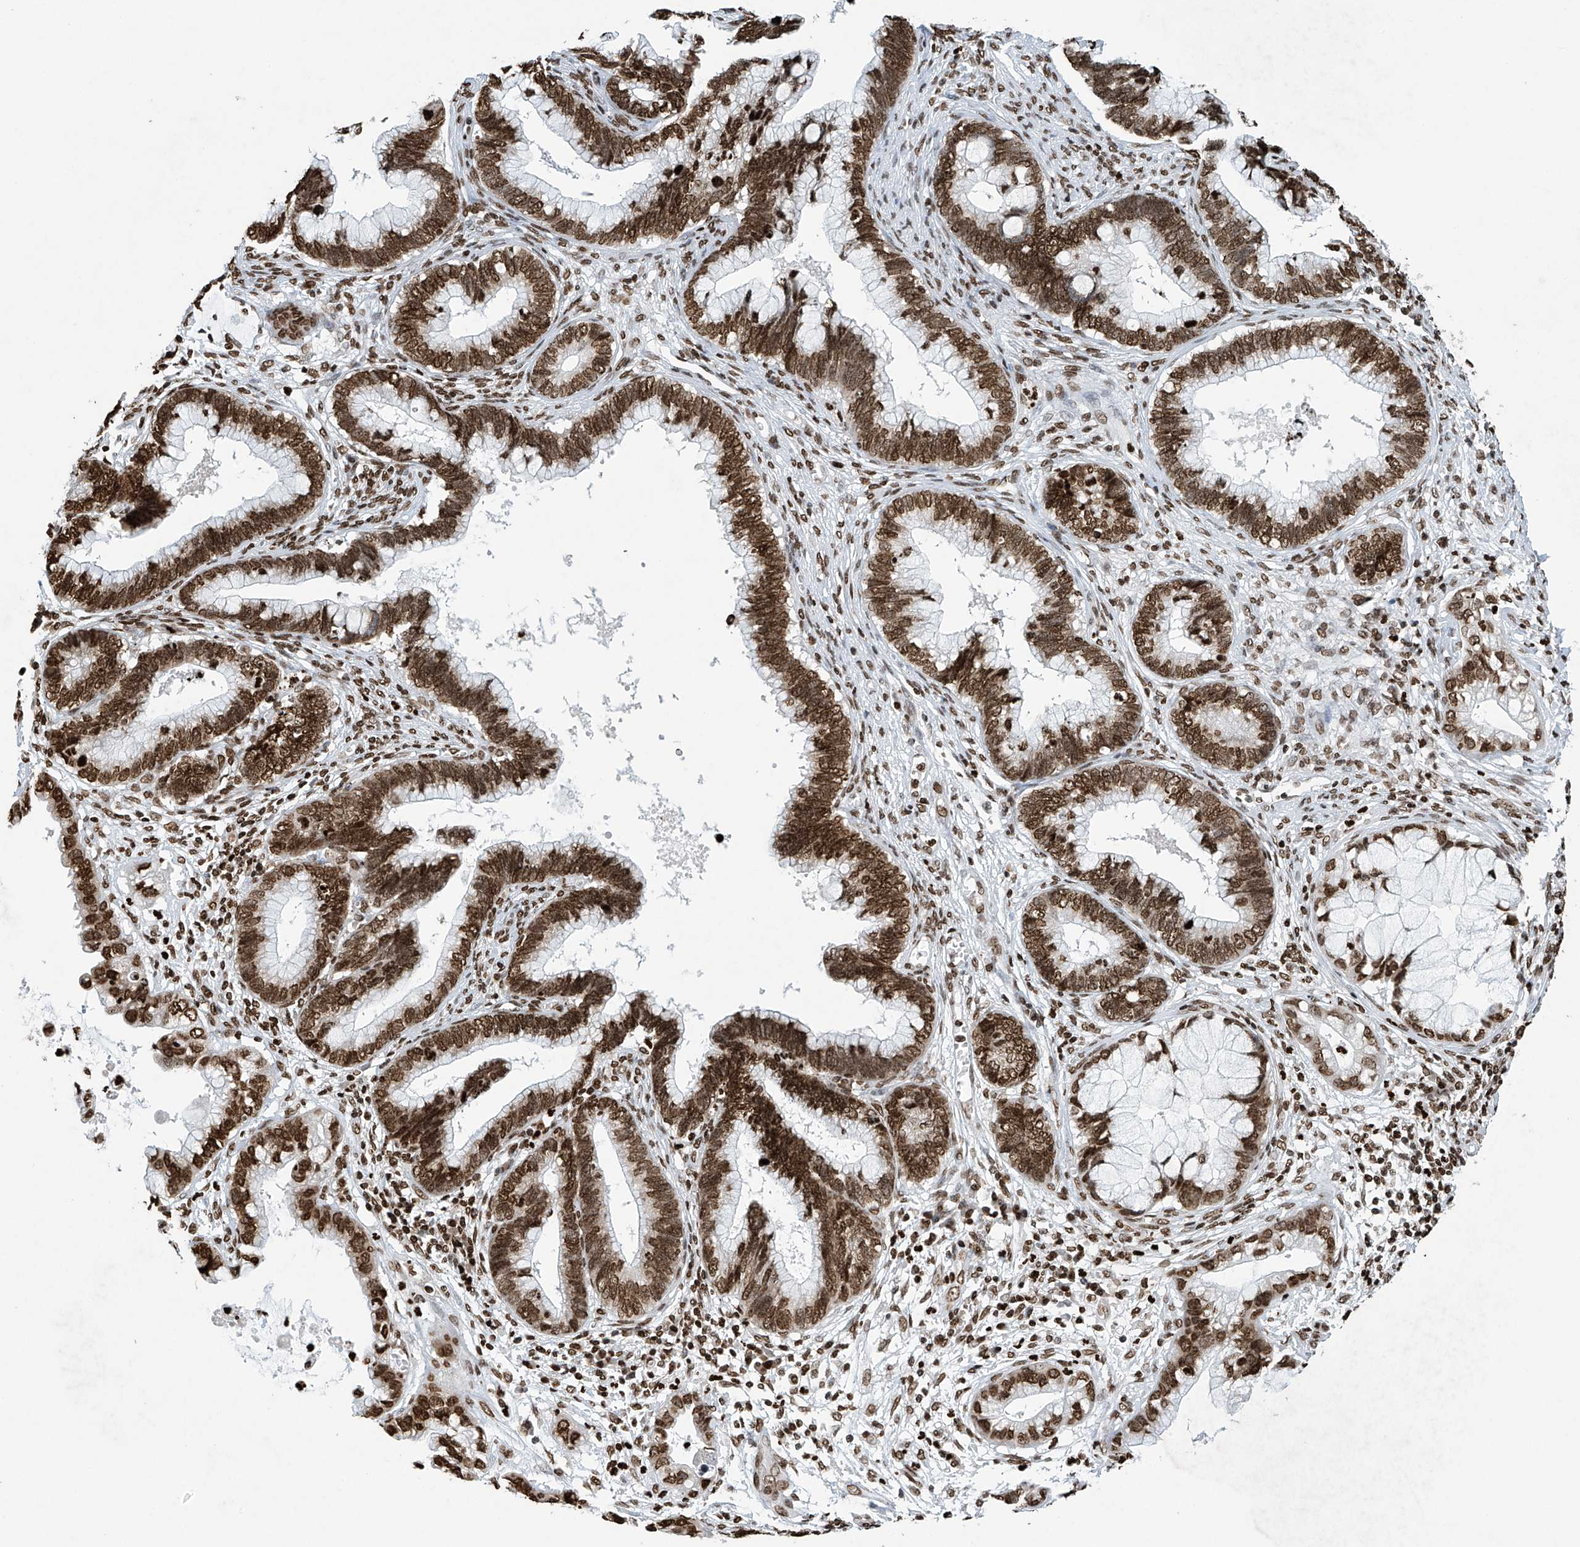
{"staining": {"intensity": "strong", "quantity": ">75%", "location": "nuclear"}, "tissue": "cervical cancer", "cell_type": "Tumor cells", "image_type": "cancer", "snomed": [{"axis": "morphology", "description": "Adenocarcinoma, NOS"}, {"axis": "topography", "description": "Cervix"}], "caption": "The photomicrograph shows immunohistochemical staining of adenocarcinoma (cervical). There is strong nuclear positivity is seen in about >75% of tumor cells. (IHC, brightfield microscopy, high magnification).", "gene": "H4C16", "patient": {"sex": "female", "age": 44}}